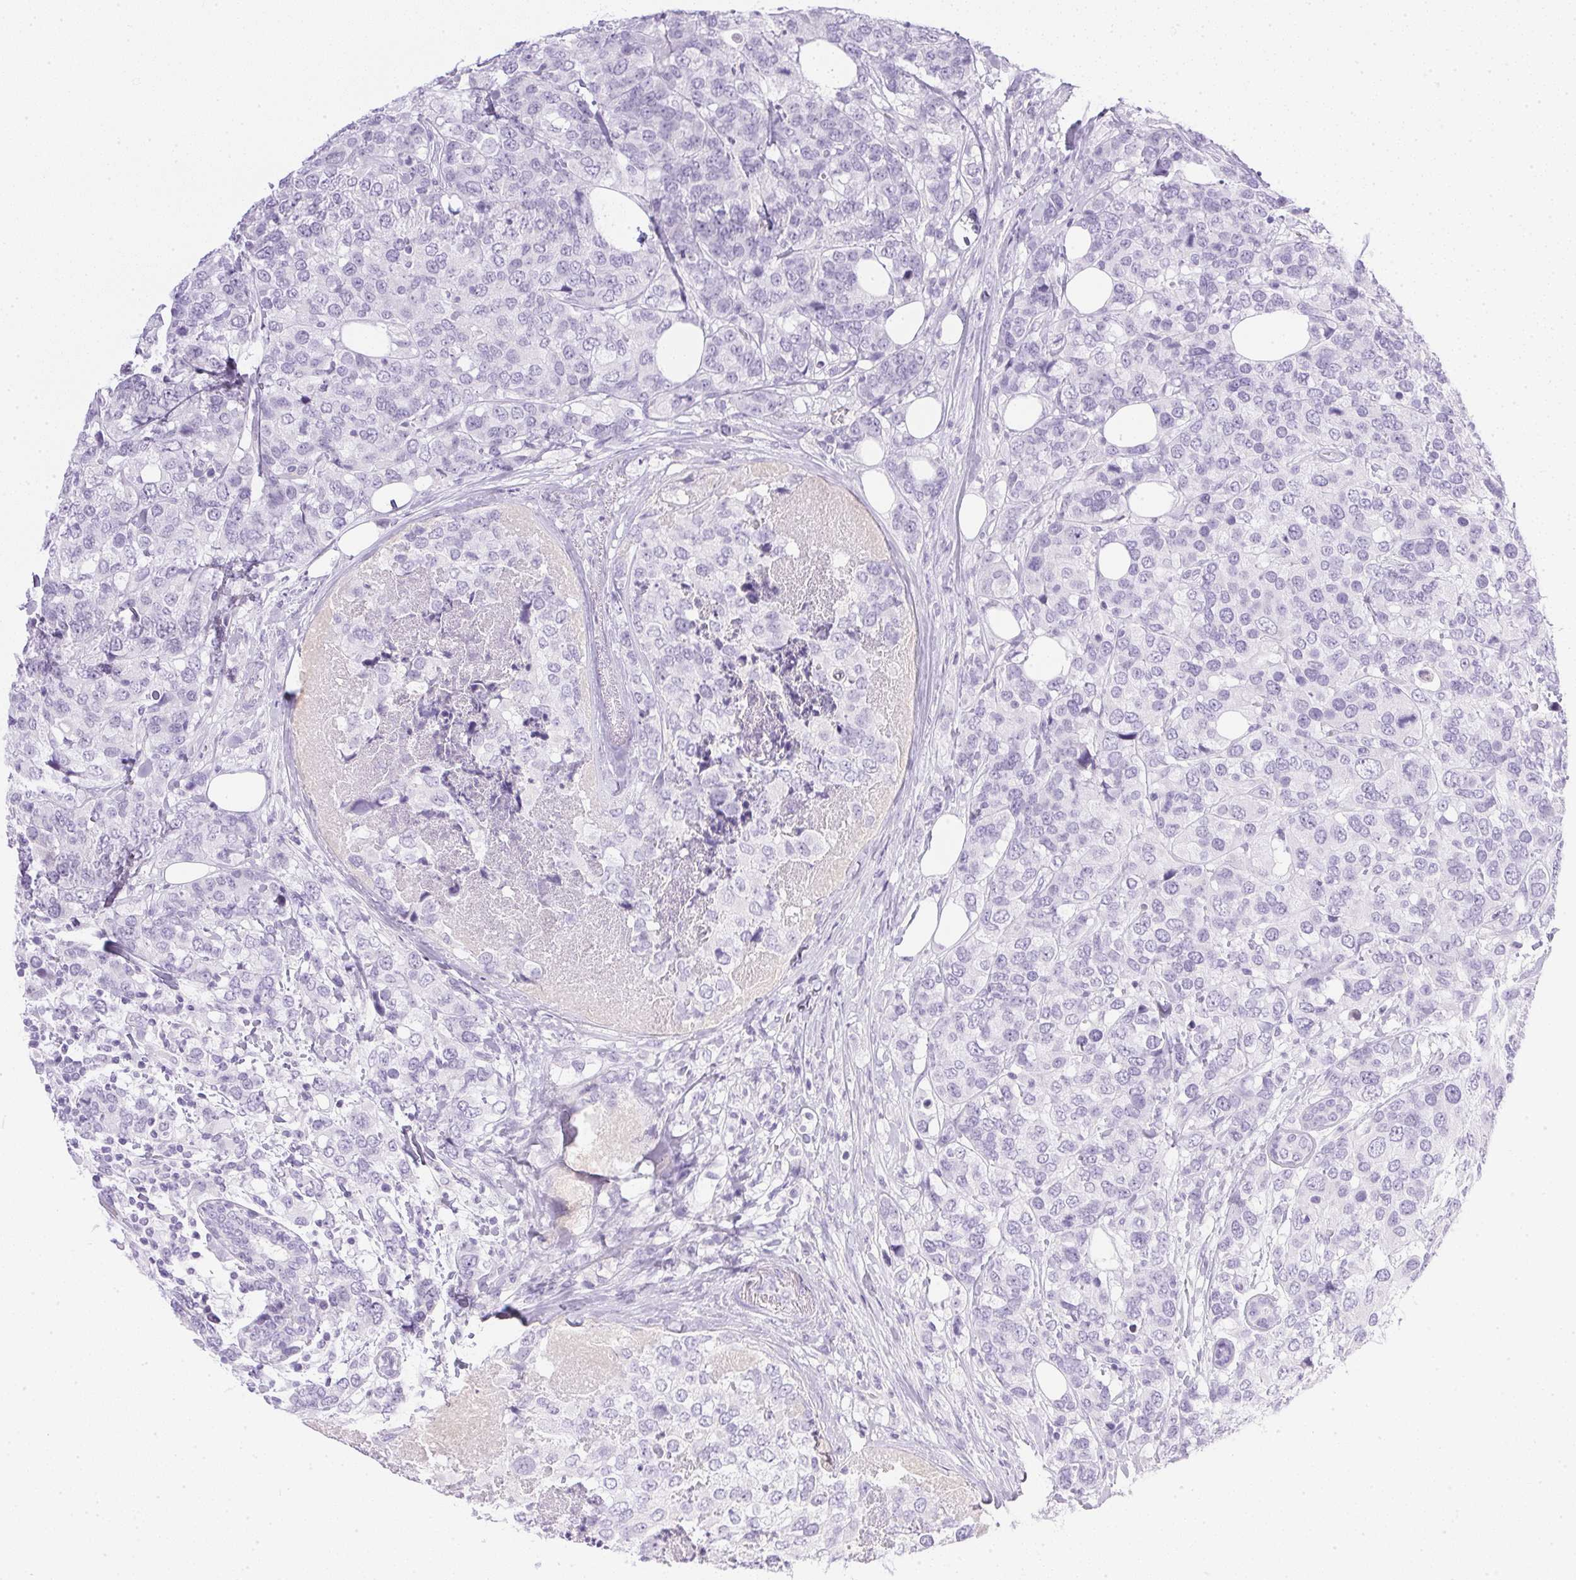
{"staining": {"intensity": "negative", "quantity": "none", "location": "none"}, "tissue": "breast cancer", "cell_type": "Tumor cells", "image_type": "cancer", "snomed": [{"axis": "morphology", "description": "Lobular carcinoma"}, {"axis": "topography", "description": "Breast"}], "caption": "IHC histopathology image of neoplastic tissue: lobular carcinoma (breast) stained with DAB reveals no significant protein positivity in tumor cells.", "gene": "CPB1", "patient": {"sex": "female", "age": 59}}